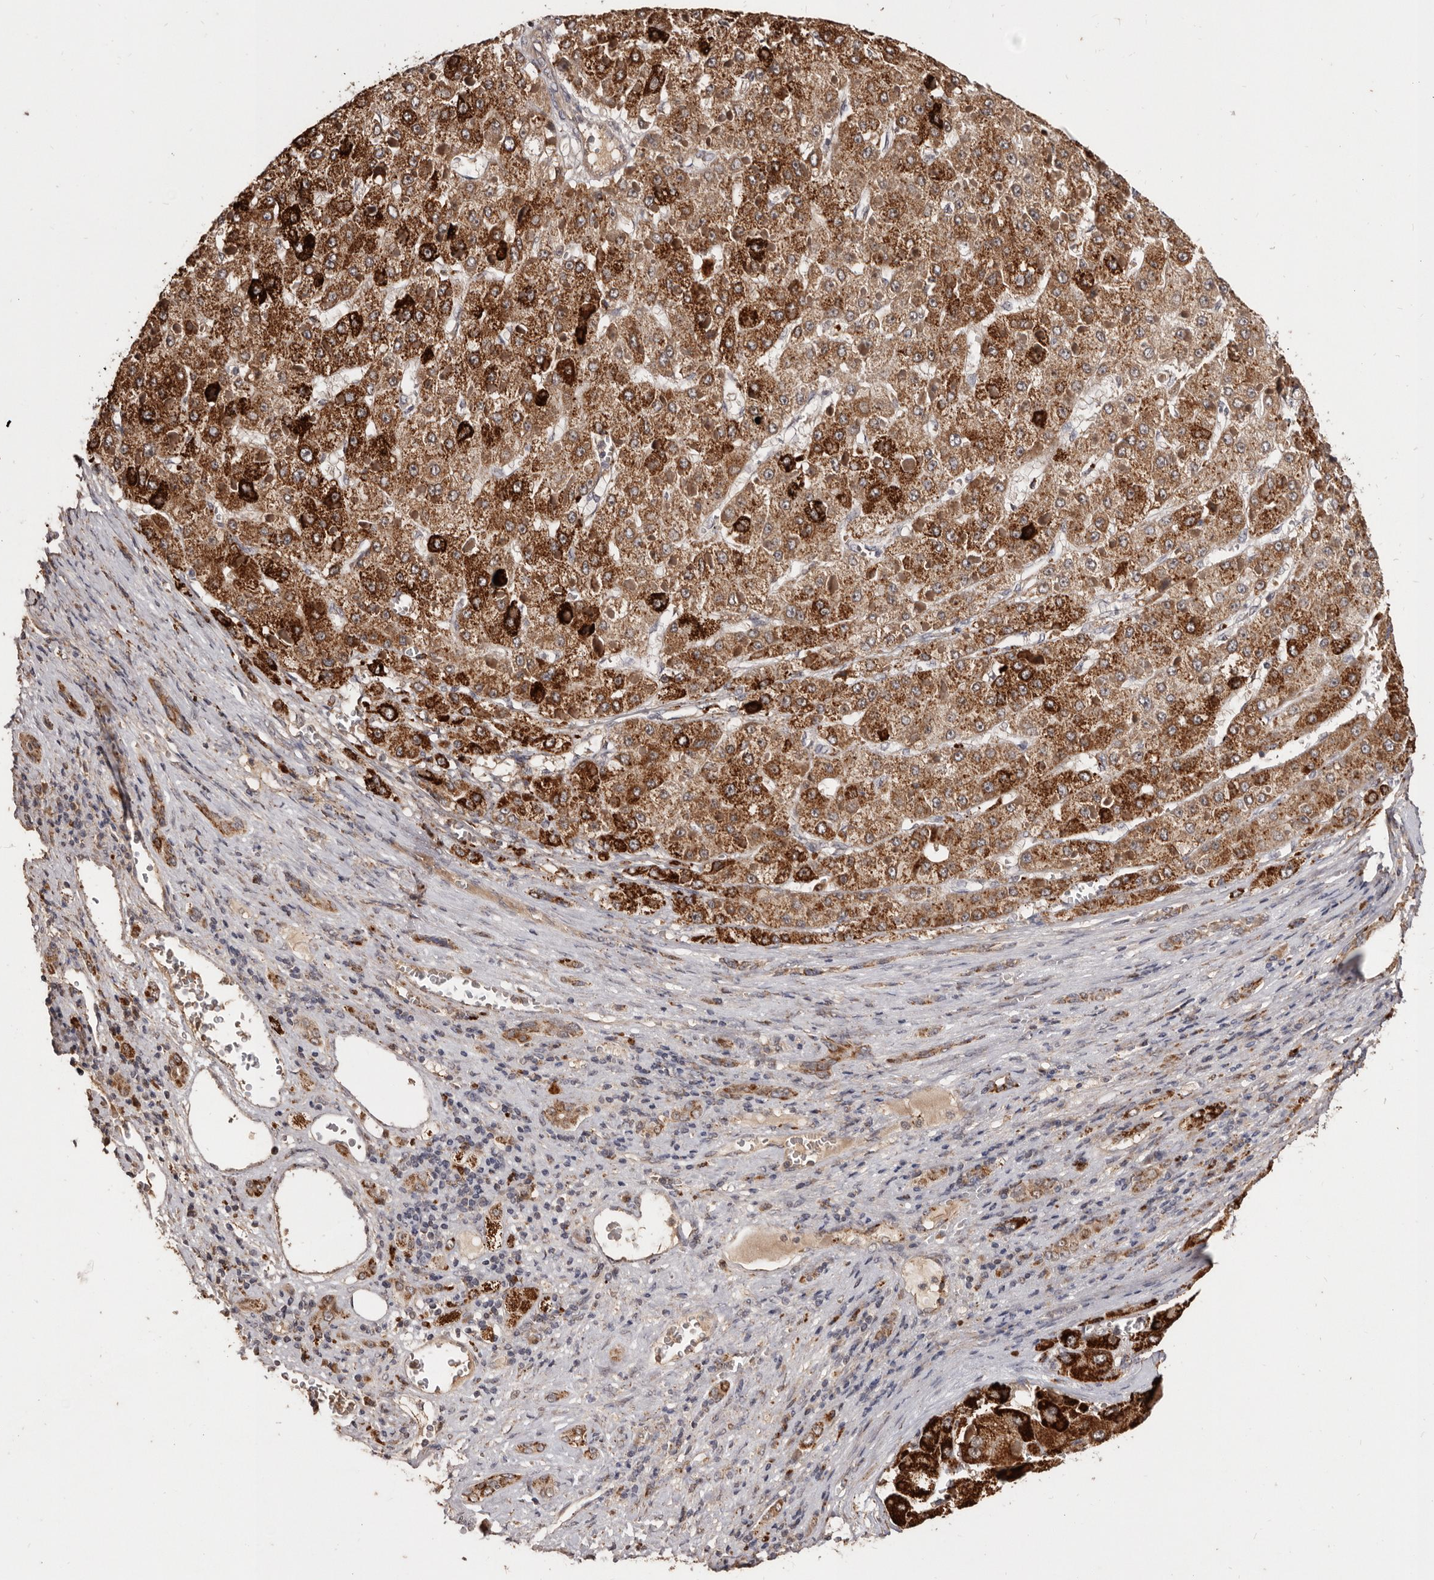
{"staining": {"intensity": "strong", "quantity": ">75%", "location": "cytoplasmic/membranous"}, "tissue": "liver cancer", "cell_type": "Tumor cells", "image_type": "cancer", "snomed": [{"axis": "morphology", "description": "Carcinoma, Hepatocellular, NOS"}, {"axis": "topography", "description": "Liver"}], "caption": "Liver cancer was stained to show a protein in brown. There is high levels of strong cytoplasmic/membranous expression in approximately >75% of tumor cells.", "gene": "AKAP7", "patient": {"sex": "female", "age": 73}}